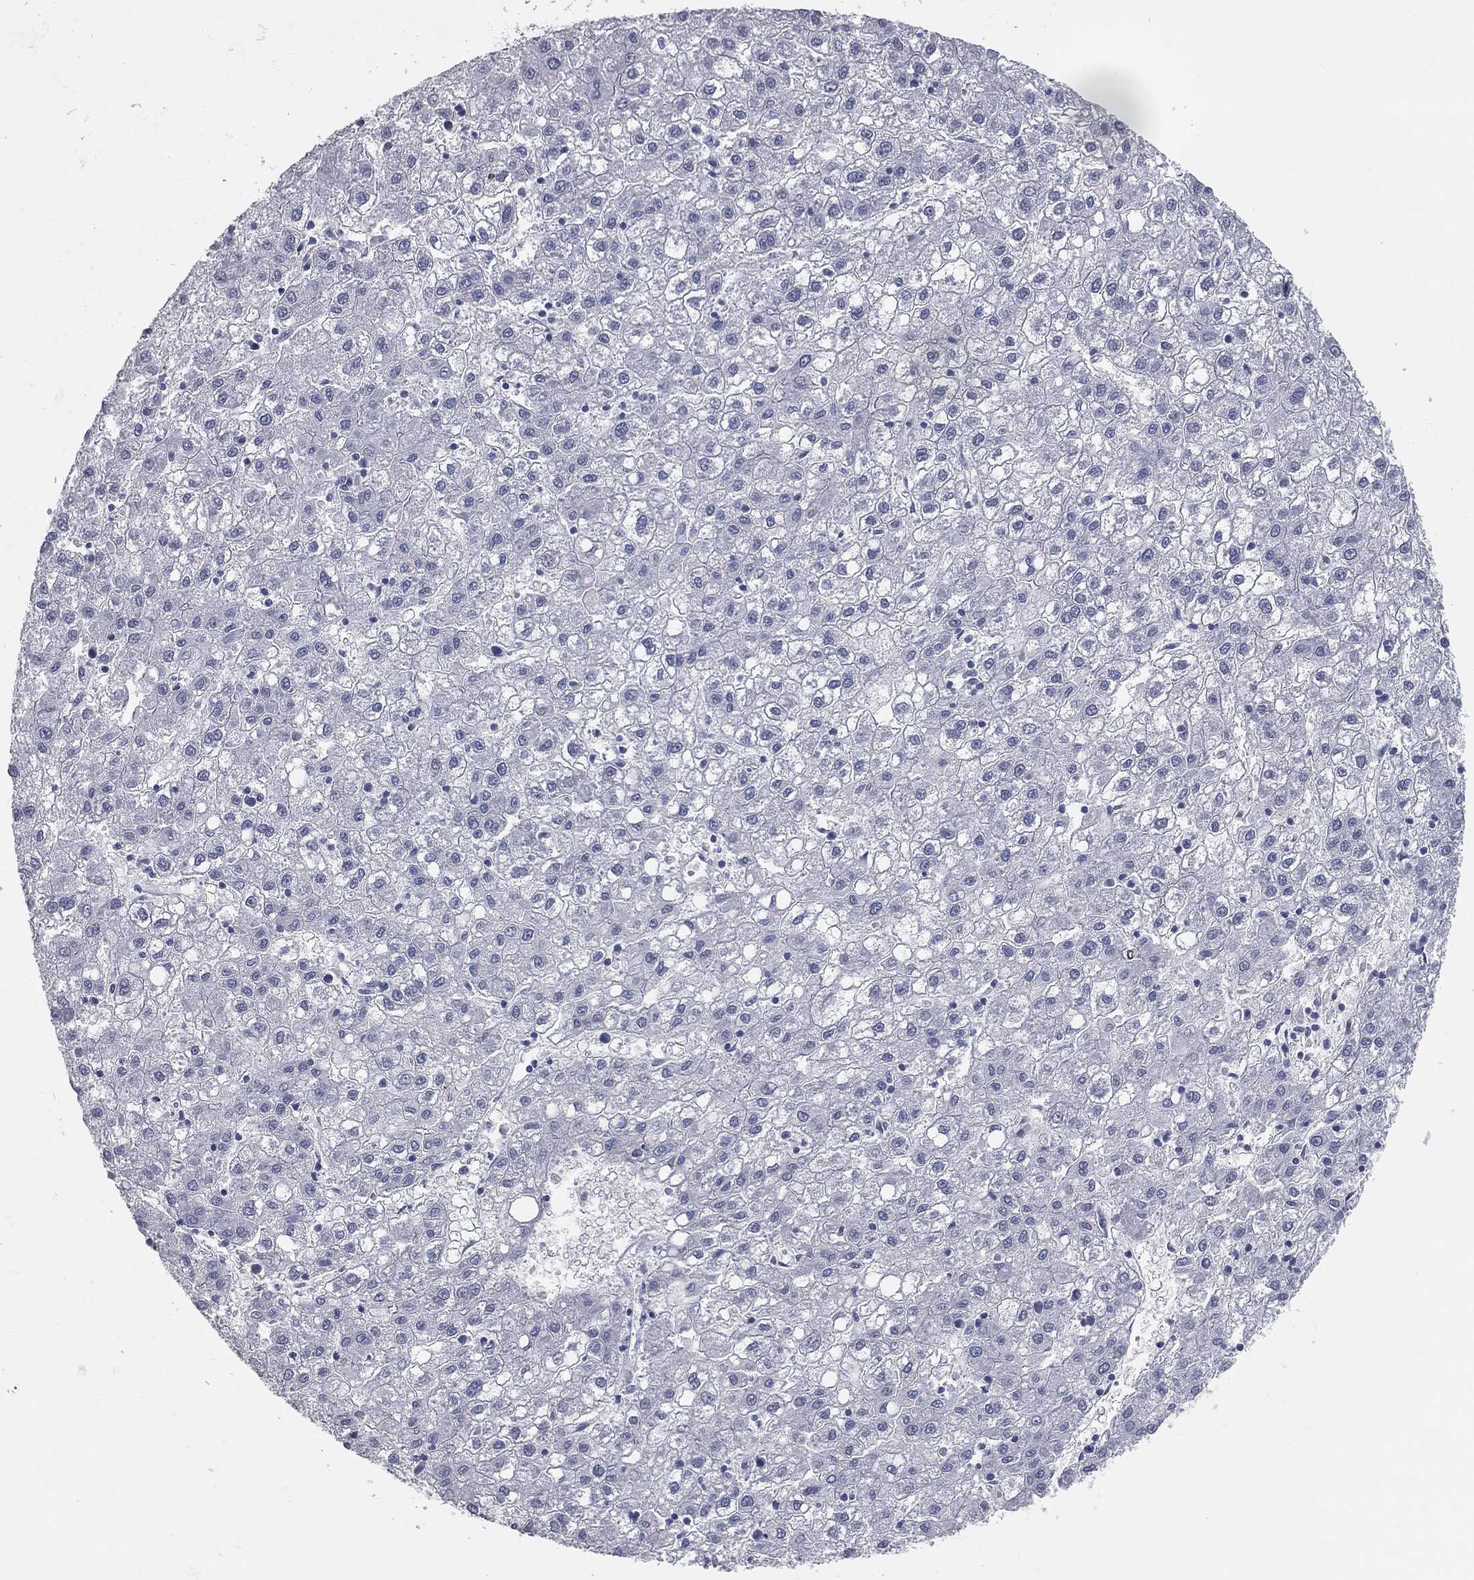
{"staining": {"intensity": "negative", "quantity": "none", "location": "none"}, "tissue": "liver cancer", "cell_type": "Tumor cells", "image_type": "cancer", "snomed": [{"axis": "morphology", "description": "Carcinoma, Hepatocellular, NOS"}, {"axis": "topography", "description": "Liver"}], "caption": "IHC of hepatocellular carcinoma (liver) shows no positivity in tumor cells. (DAB (3,3'-diaminobenzidine) immunohistochemistry (IHC) with hematoxylin counter stain).", "gene": "PRAME", "patient": {"sex": "male", "age": 72}}